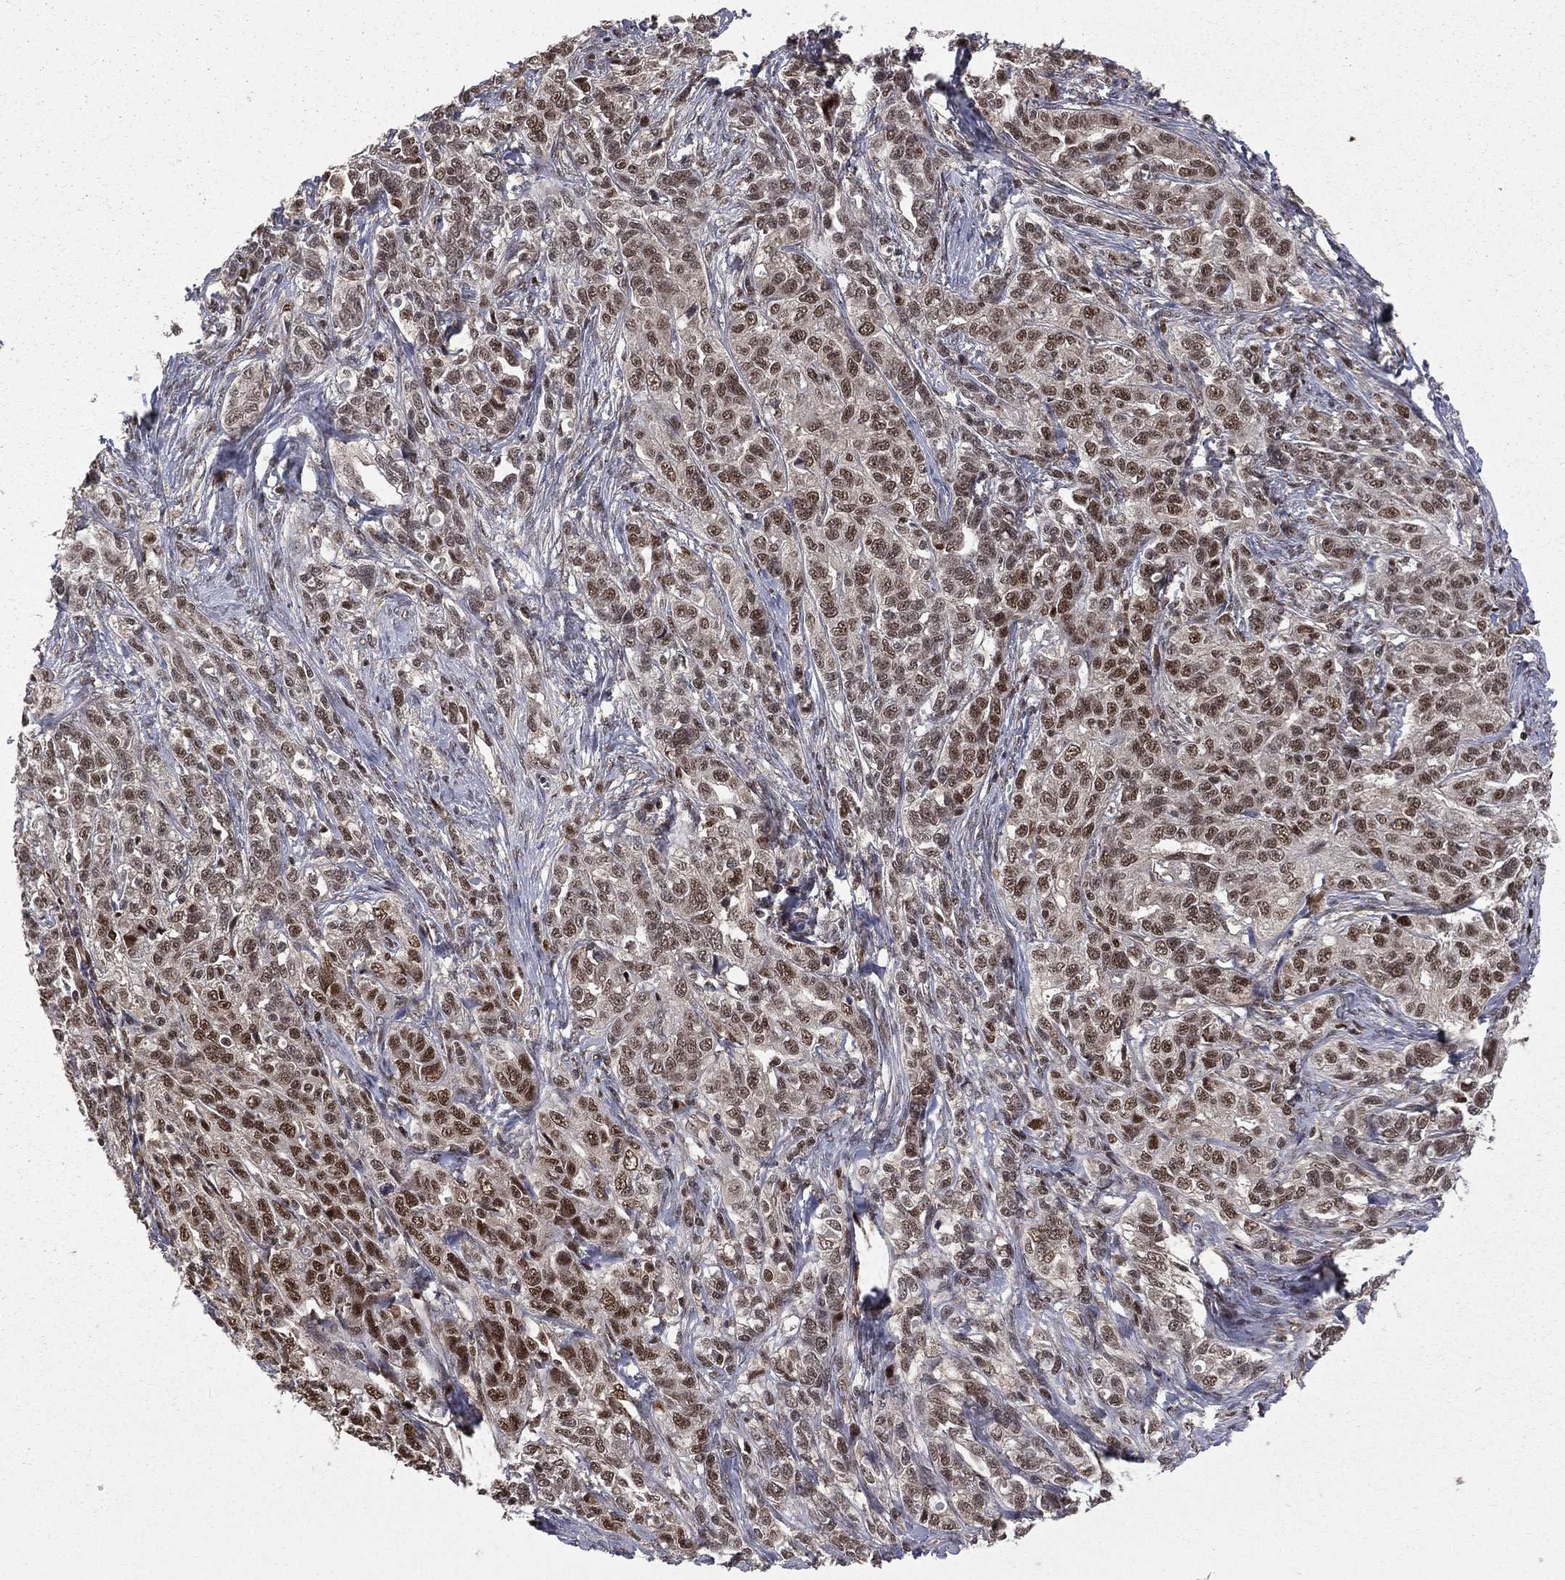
{"staining": {"intensity": "strong", "quantity": "25%-75%", "location": "nuclear"}, "tissue": "ovarian cancer", "cell_type": "Tumor cells", "image_type": "cancer", "snomed": [{"axis": "morphology", "description": "Cystadenocarcinoma, serous, NOS"}, {"axis": "topography", "description": "Ovary"}], "caption": "Protein expression analysis of serous cystadenocarcinoma (ovarian) demonstrates strong nuclear expression in approximately 25%-75% of tumor cells.", "gene": "JMJD6", "patient": {"sex": "female", "age": 71}}